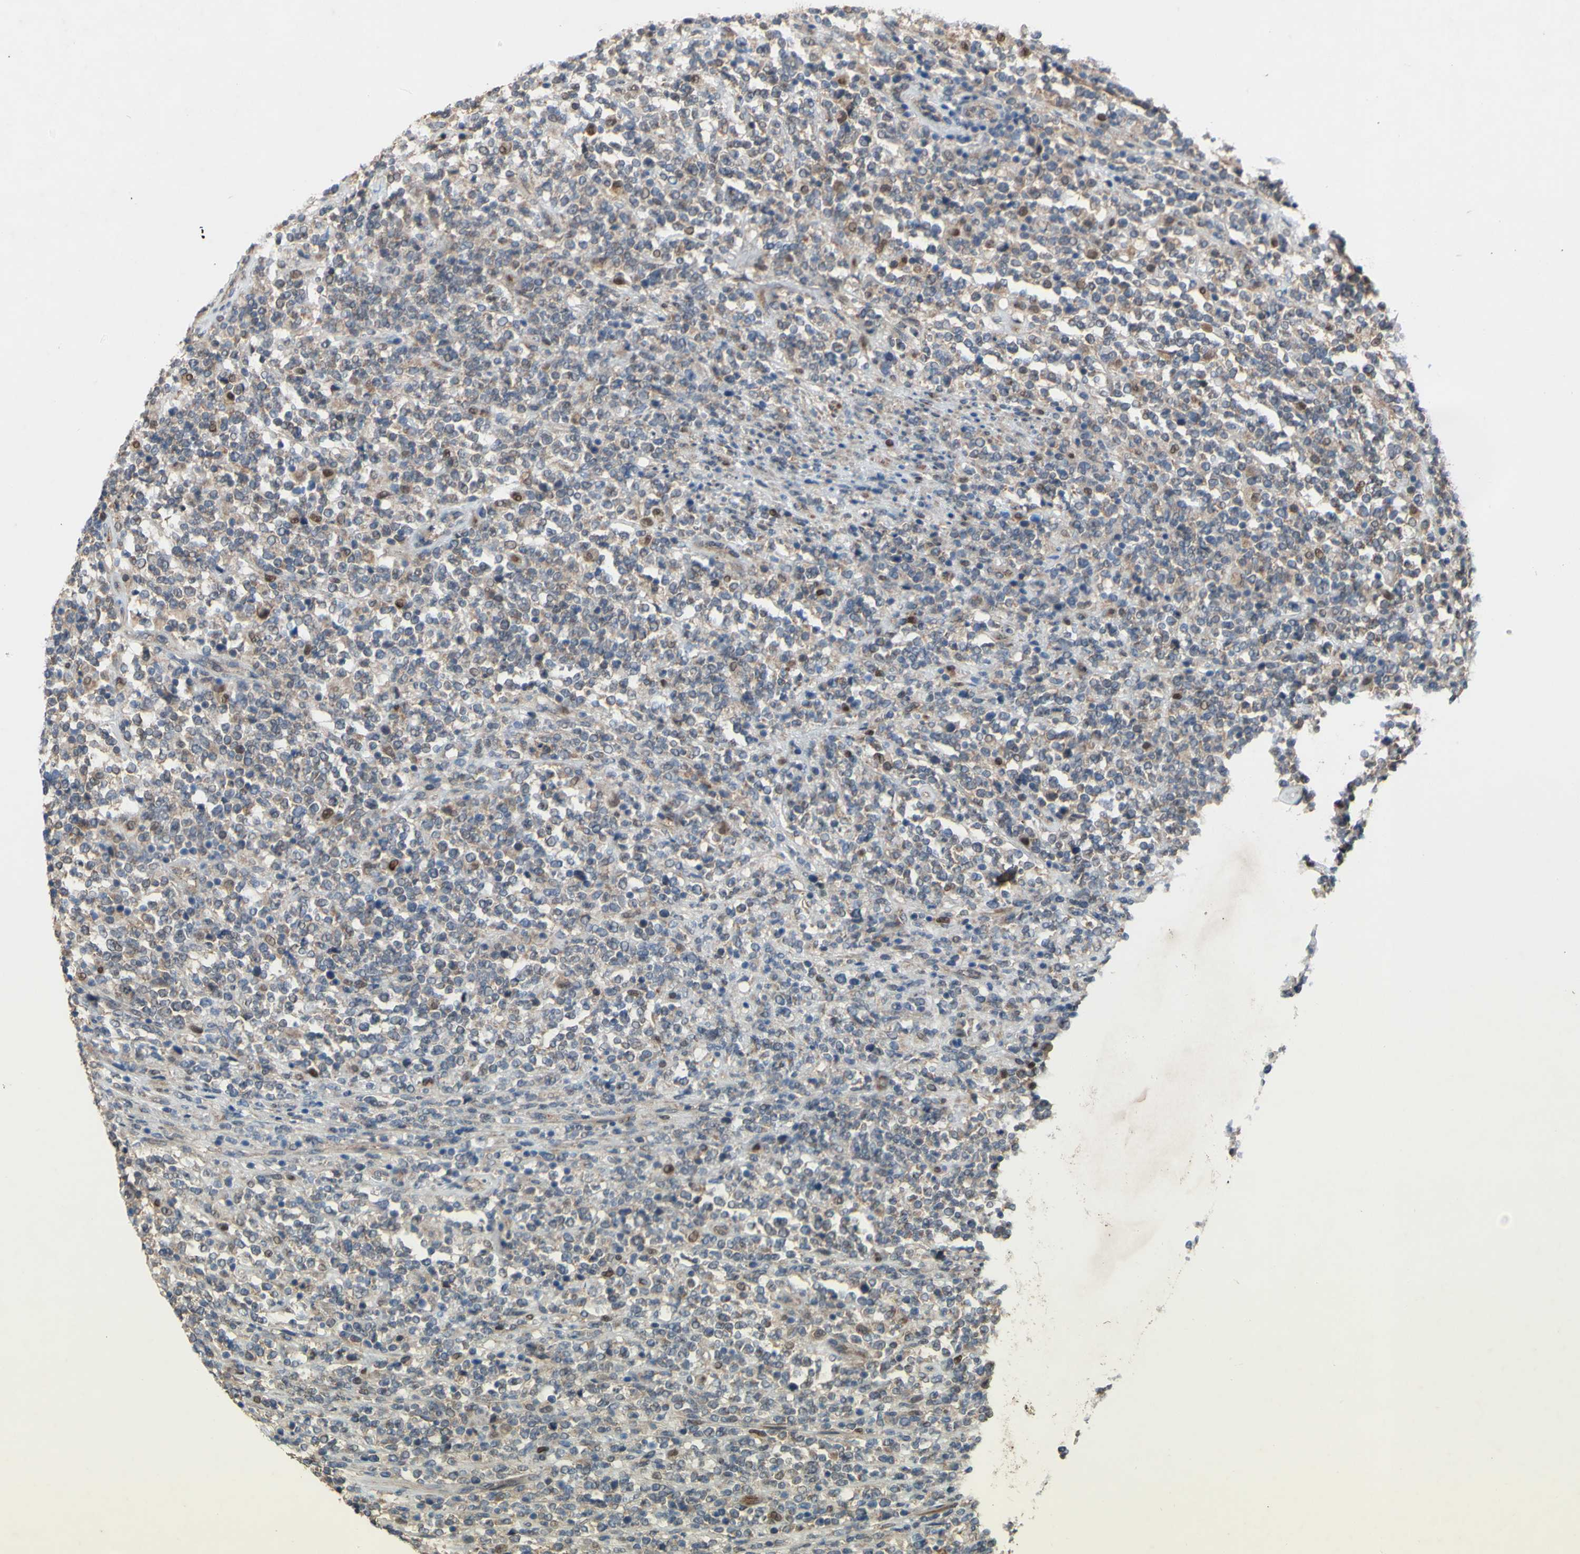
{"staining": {"intensity": "negative", "quantity": "none", "location": "none"}, "tissue": "lymphoma", "cell_type": "Tumor cells", "image_type": "cancer", "snomed": [{"axis": "morphology", "description": "Malignant lymphoma, non-Hodgkin's type, High grade"}, {"axis": "topography", "description": "Soft tissue"}], "caption": "Tumor cells show no significant protein expression in lymphoma.", "gene": "PDGFB", "patient": {"sex": "male", "age": 18}}